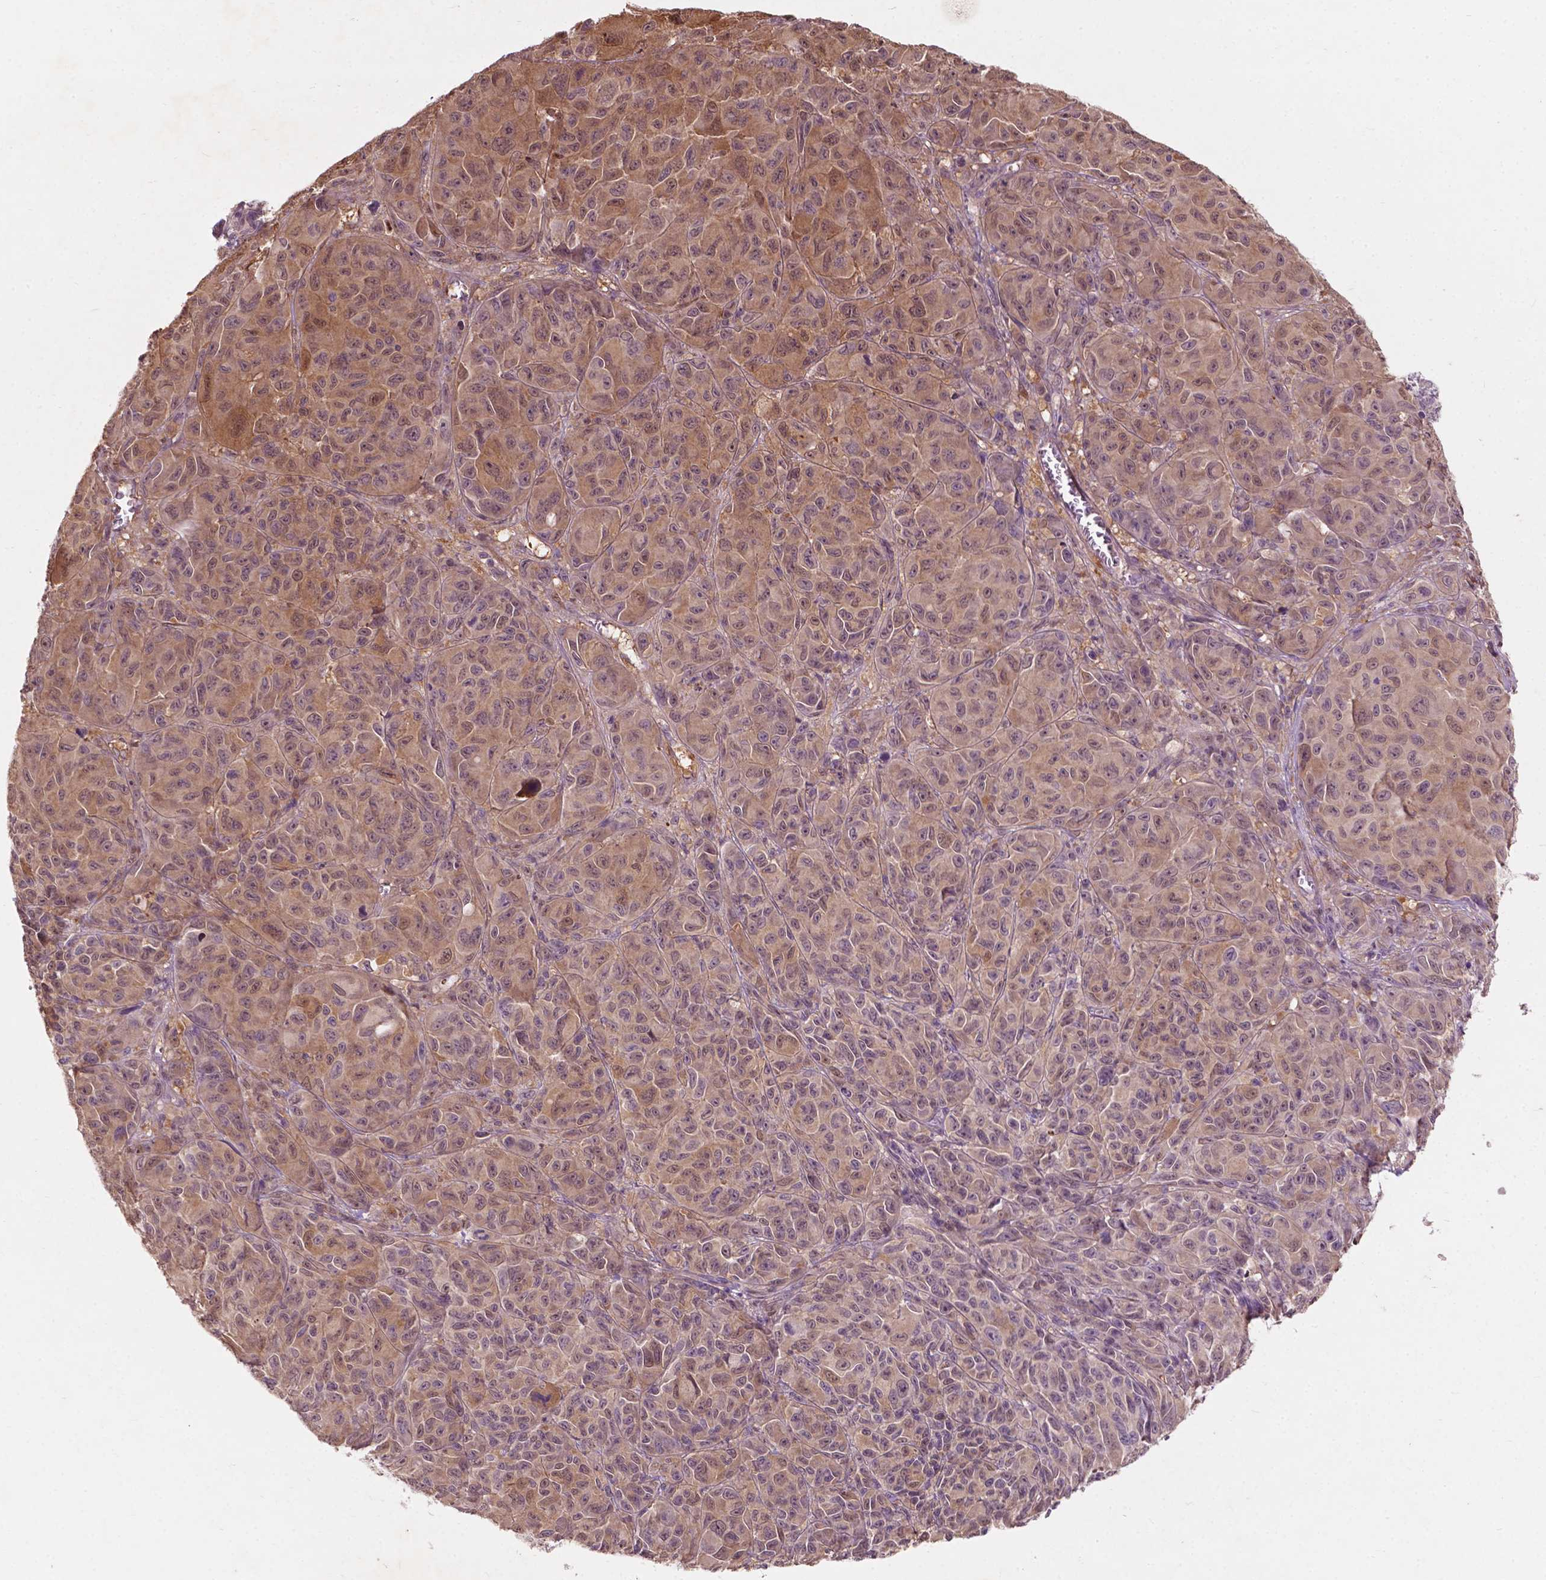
{"staining": {"intensity": "weak", "quantity": "25%-75%", "location": "cytoplasmic/membranous,nuclear"}, "tissue": "melanoma", "cell_type": "Tumor cells", "image_type": "cancer", "snomed": [{"axis": "morphology", "description": "Malignant melanoma, NOS"}, {"axis": "topography", "description": "Vulva, labia, clitoris and Bartholin´s gland, NO"}], "caption": "This photomicrograph displays immunohistochemistry staining of melanoma, with low weak cytoplasmic/membranous and nuclear staining in about 25%-75% of tumor cells.", "gene": "GPR37", "patient": {"sex": "female", "age": 75}}